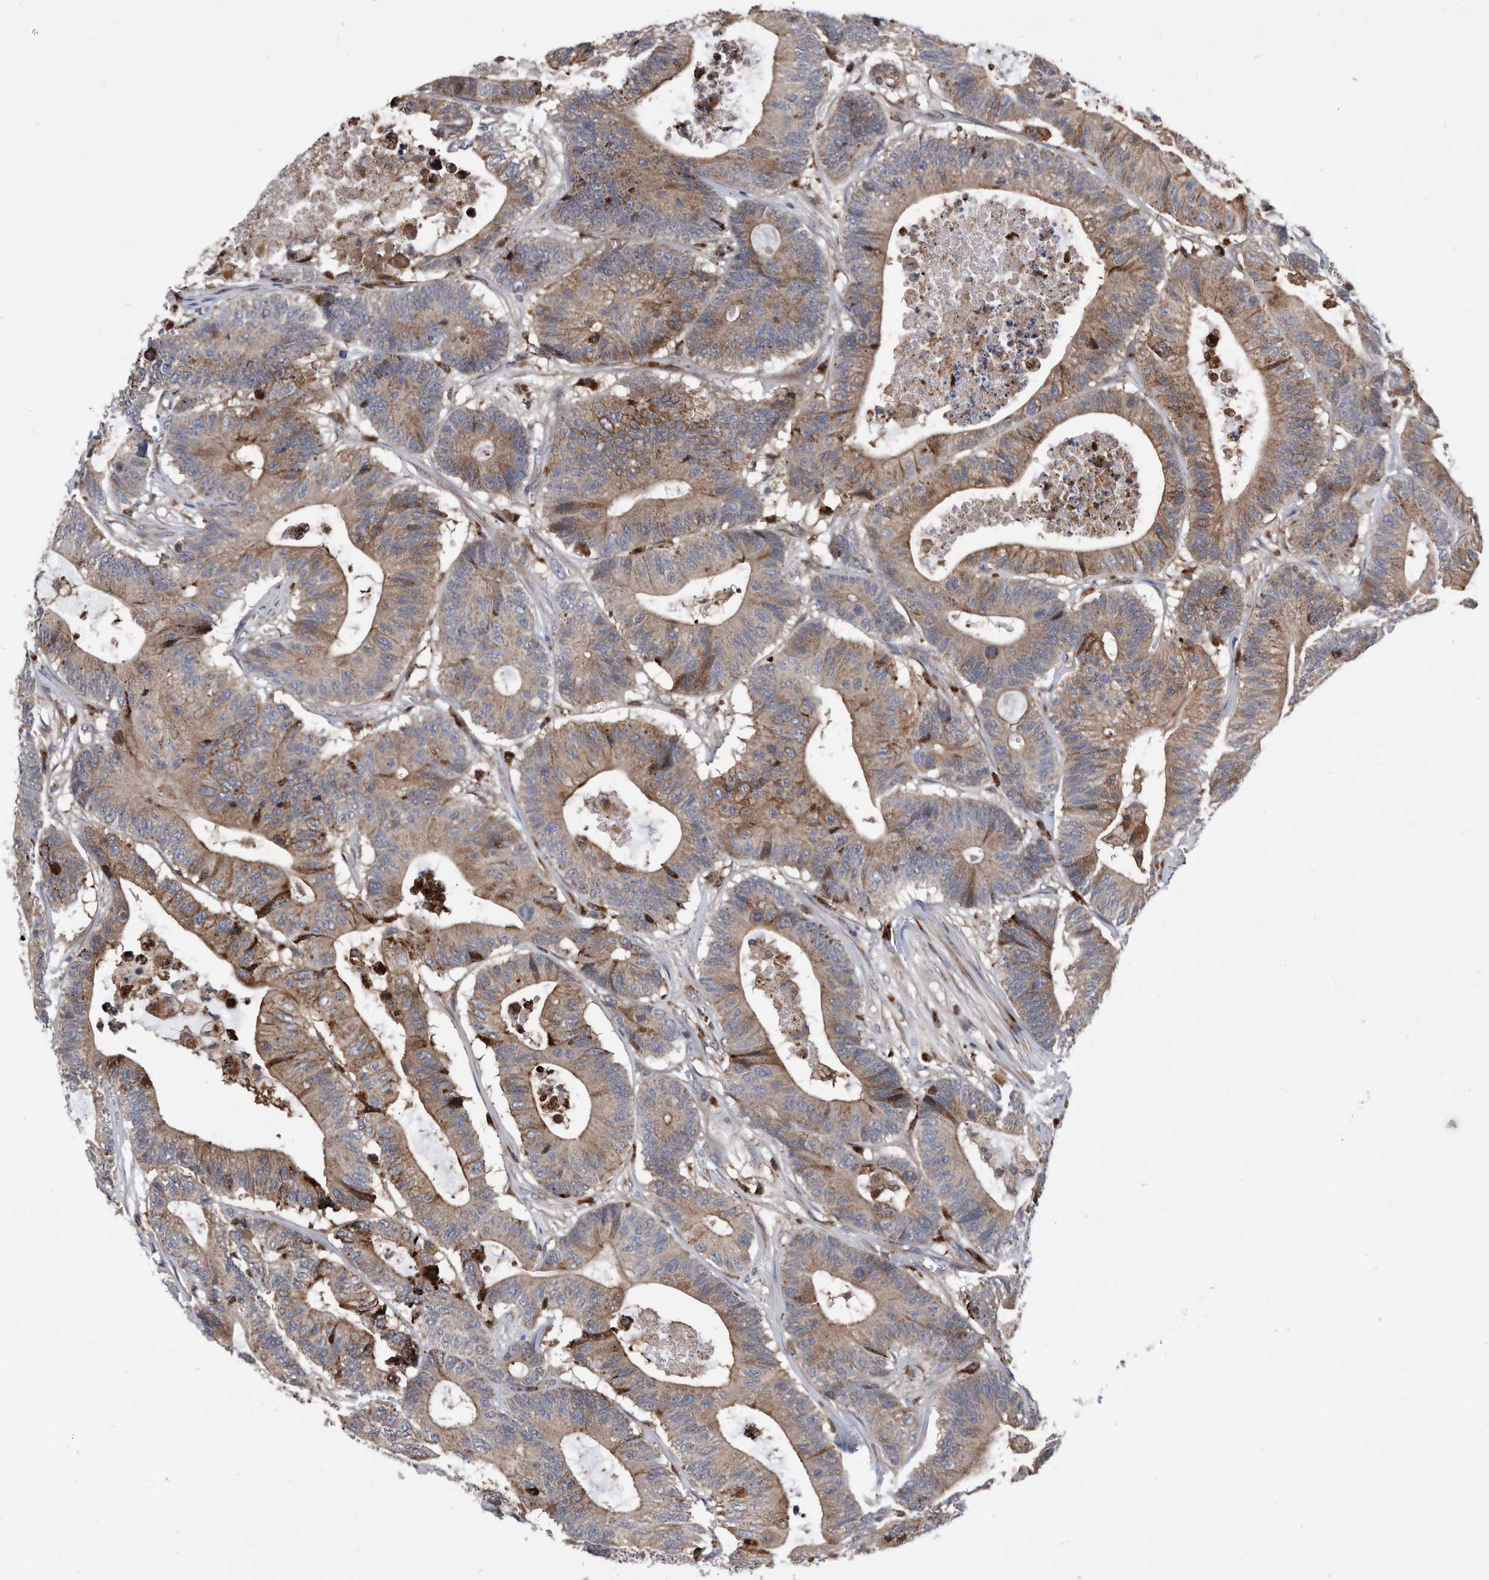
{"staining": {"intensity": "moderate", "quantity": ">75%", "location": "cytoplasmic/membranous"}, "tissue": "colorectal cancer", "cell_type": "Tumor cells", "image_type": "cancer", "snomed": [{"axis": "morphology", "description": "Adenocarcinoma, NOS"}, {"axis": "topography", "description": "Colon"}], "caption": "Adenocarcinoma (colorectal) stained with a brown dye reveals moderate cytoplasmic/membranous positive expression in about >75% of tumor cells.", "gene": "BAIAP3", "patient": {"sex": "female", "age": 84}}